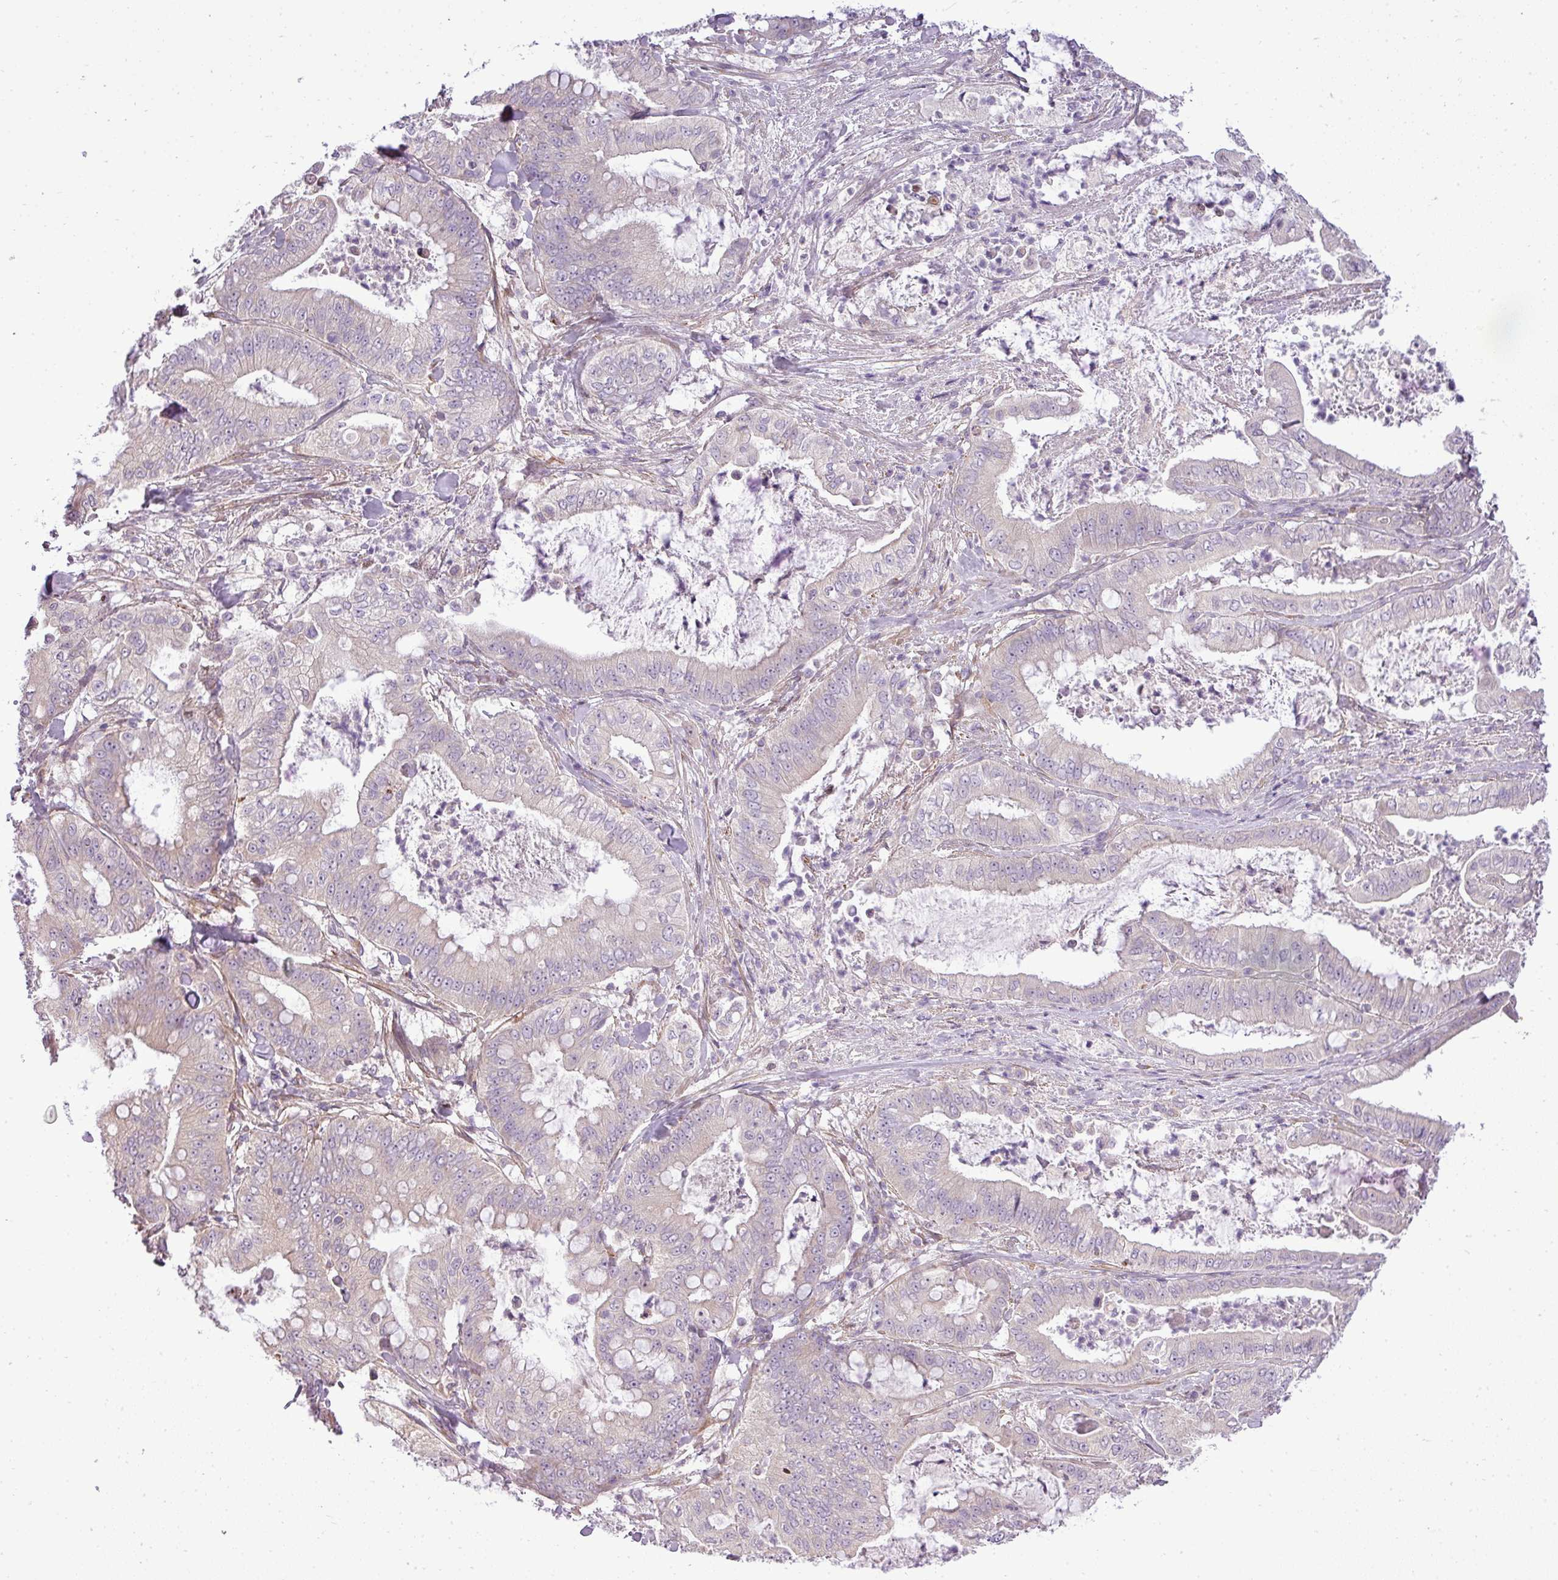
{"staining": {"intensity": "negative", "quantity": "none", "location": "none"}, "tissue": "pancreatic cancer", "cell_type": "Tumor cells", "image_type": "cancer", "snomed": [{"axis": "morphology", "description": "Adenocarcinoma, NOS"}, {"axis": "topography", "description": "Pancreas"}], "caption": "Immunohistochemical staining of adenocarcinoma (pancreatic) displays no significant staining in tumor cells.", "gene": "ZDHHC1", "patient": {"sex": "male", "age": 71}}